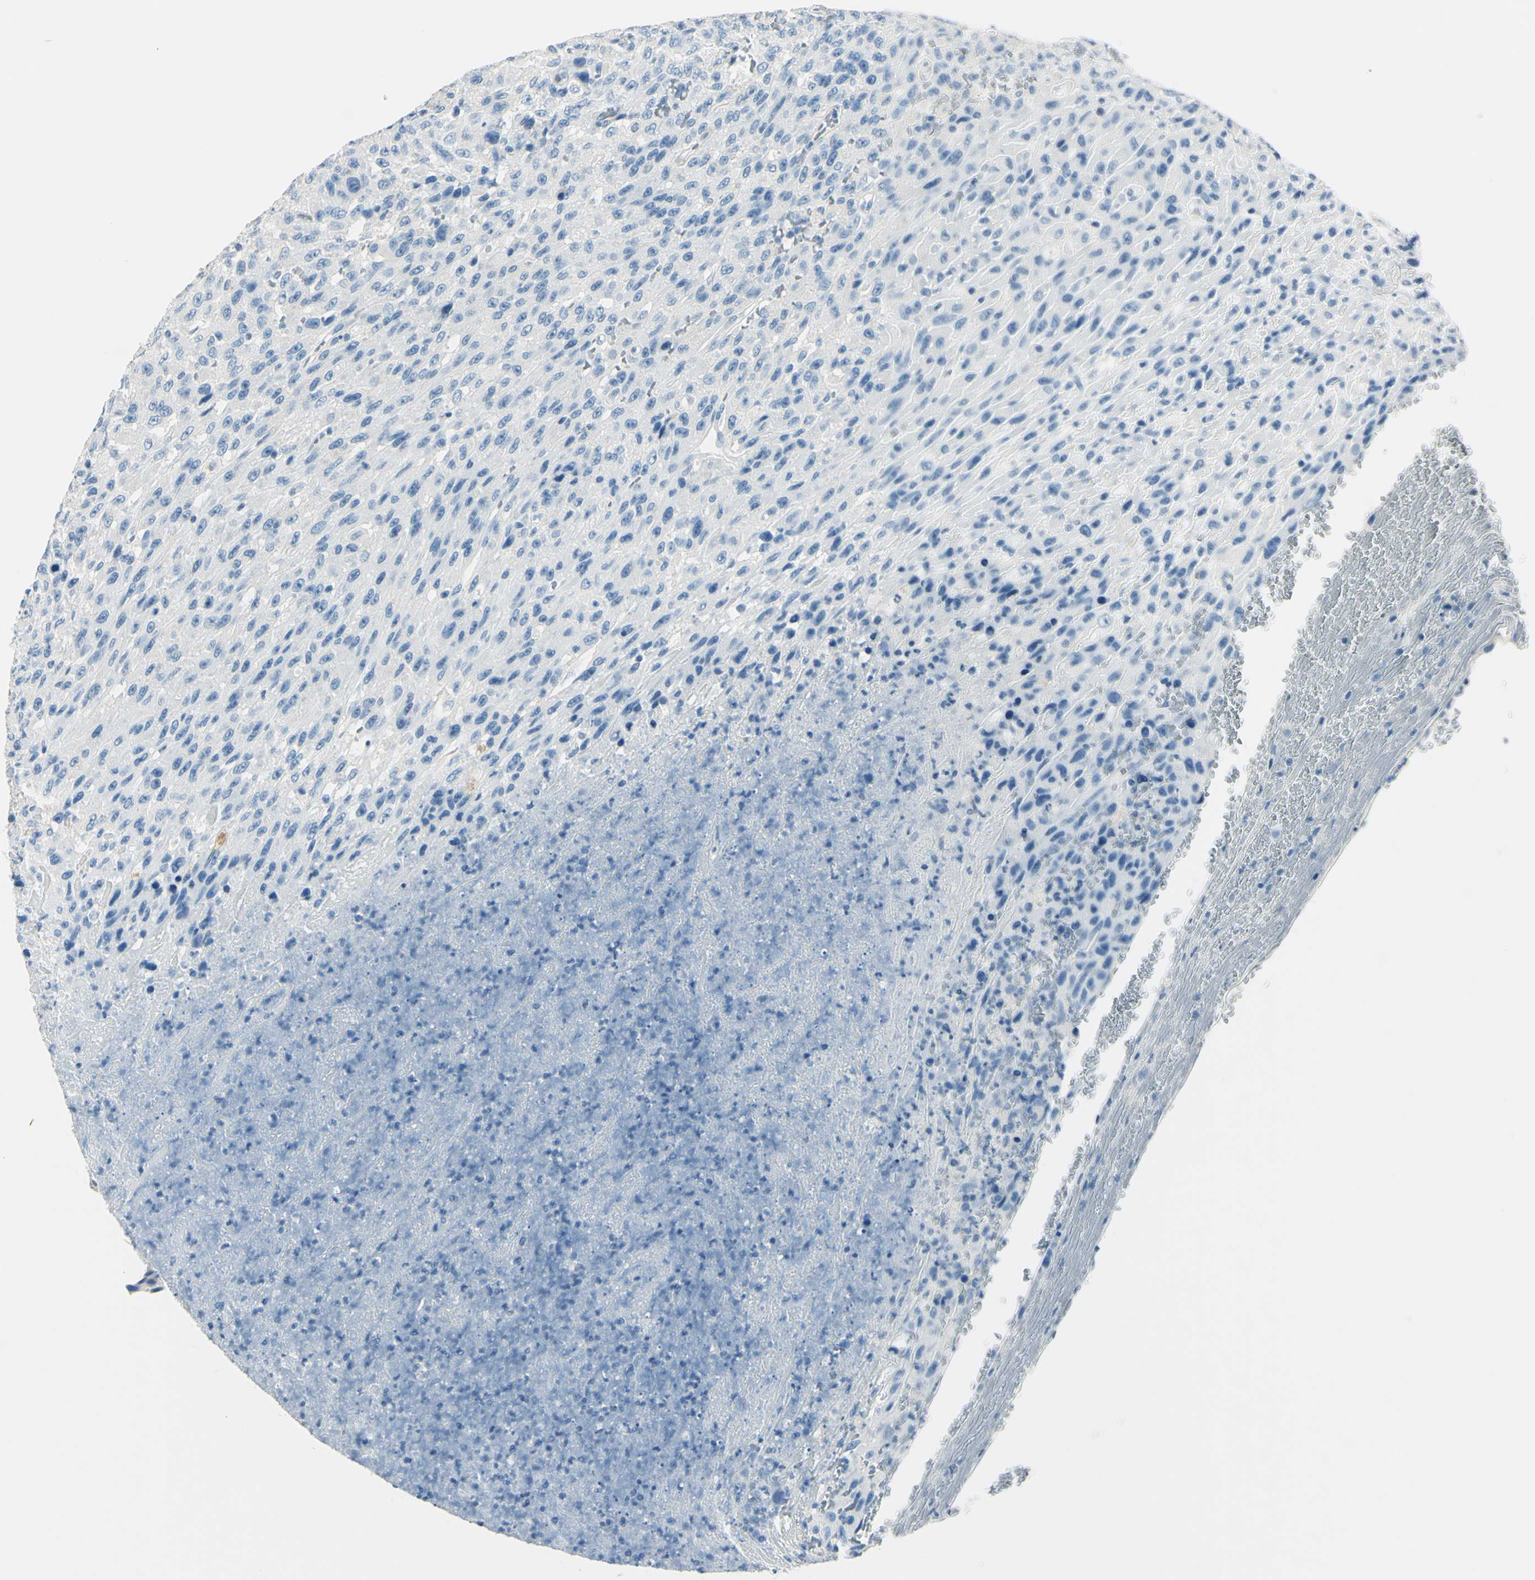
{"staining": {"intensity": "negative", "quantity": "none", "location": "none"}, "tissue": "urothelial cancer", "cell_type": "Tumor cells", "image_type": "cancer", "snomed": [{"axis": "morphology", "description": "Urothelial carcinoma, High grade"}, {"axis": "topography", "description": "Urinary bladder"}], "caption": "IHC of urothelial cancer demonstrates no expression in tumor cells.", "gene": "CDH15", "patient": {"sex": "male", "age": 66}}